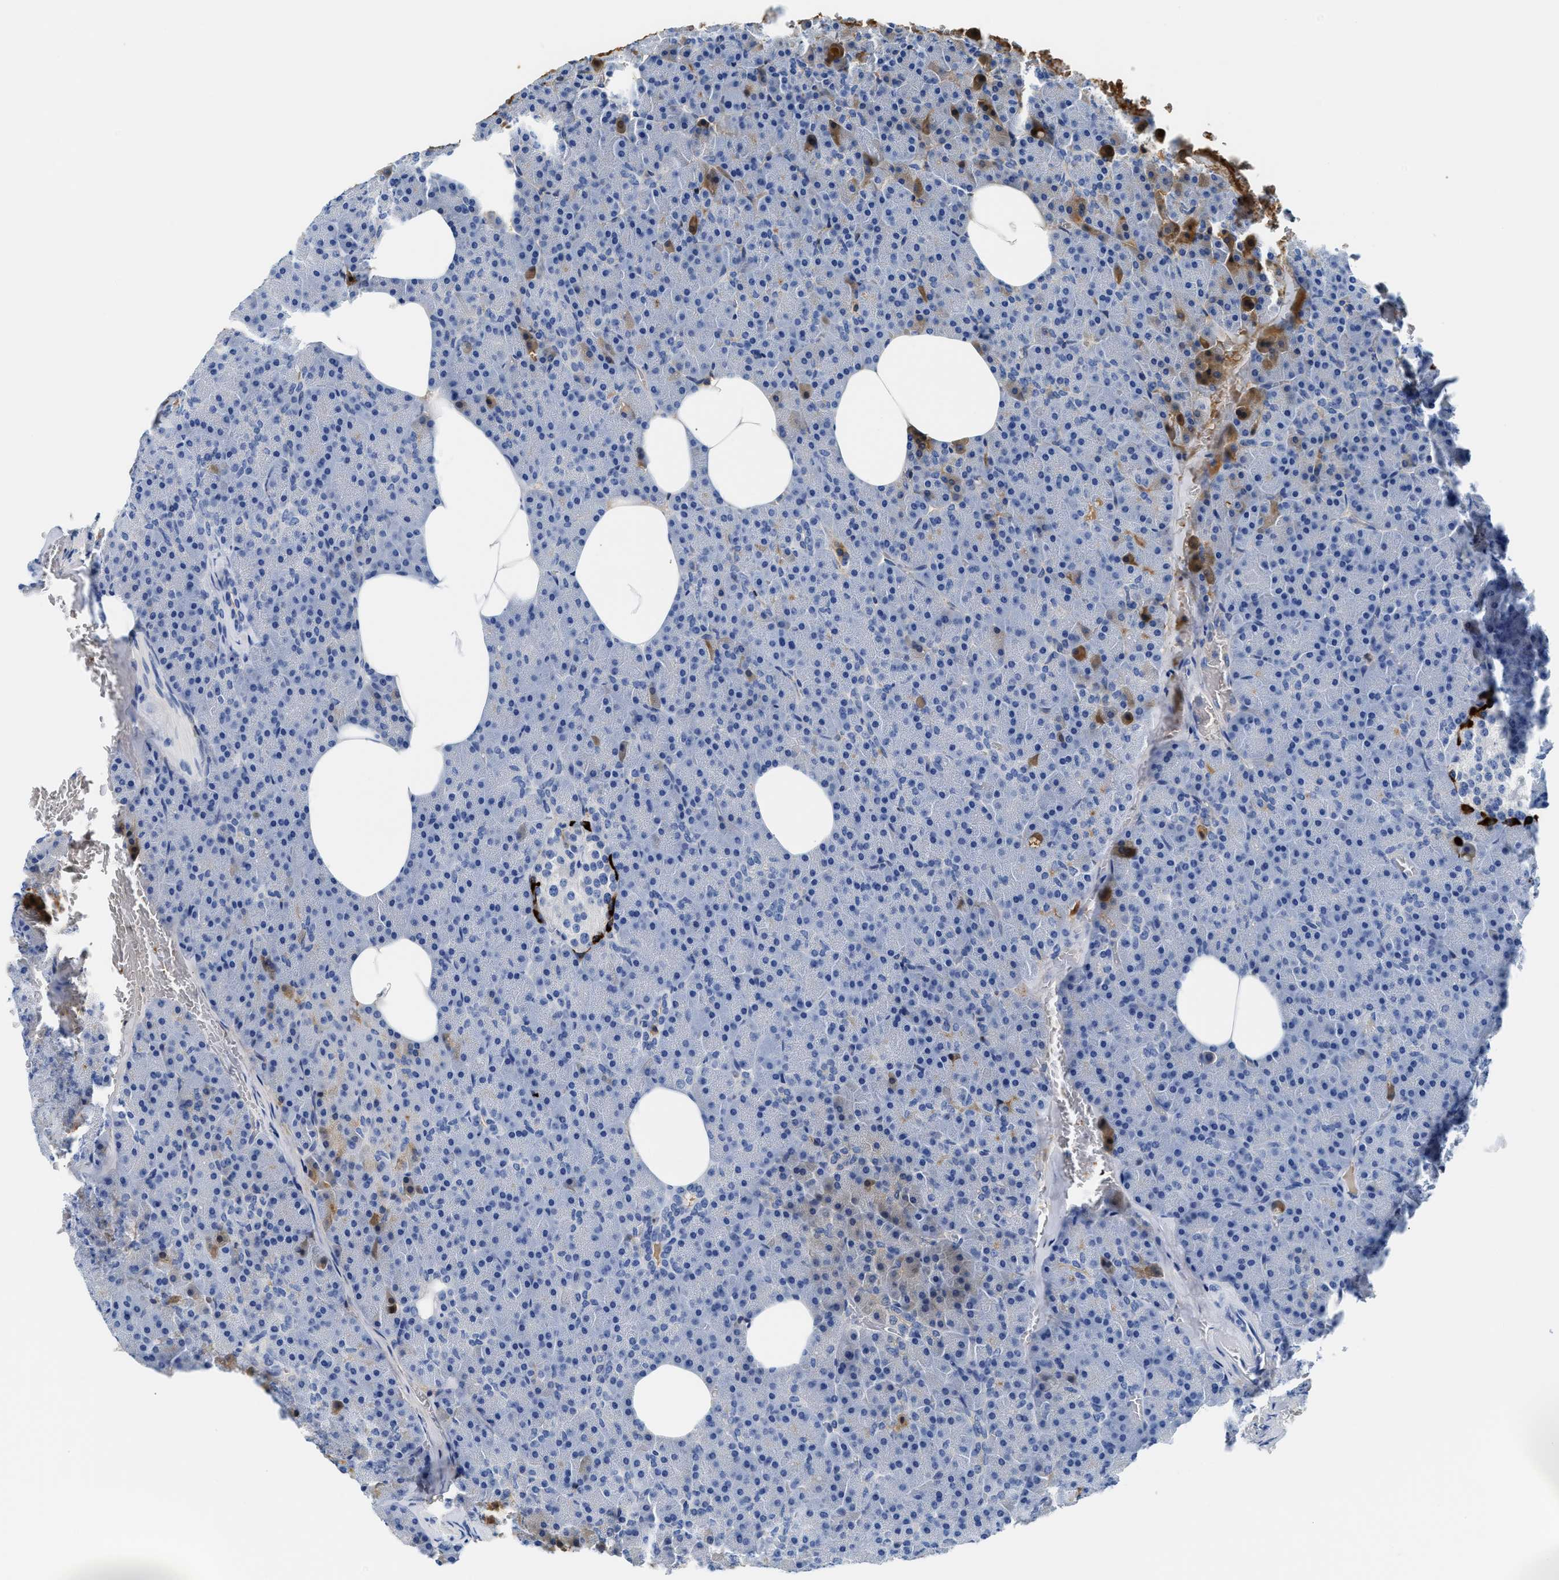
{"staining": {"intensity": "weak", "quantity": "<25%", "location": "cytoplasmic/membranous"}, "tissue": "pancreas", "cell_type": "Exocrine glandular cells", "image_type": "normal", "snomed": [{"axis": "morphology", "description": "Normal tissue, NOS"}, {"axis": "topography", "description": "Pancreas"}], "caption": "This is an immunohistochemistry image of benign human pancreas. There is no staining in exocrine glandular cells.", "gene": "GC", "patient": {"sex": "female", "age": 35}}